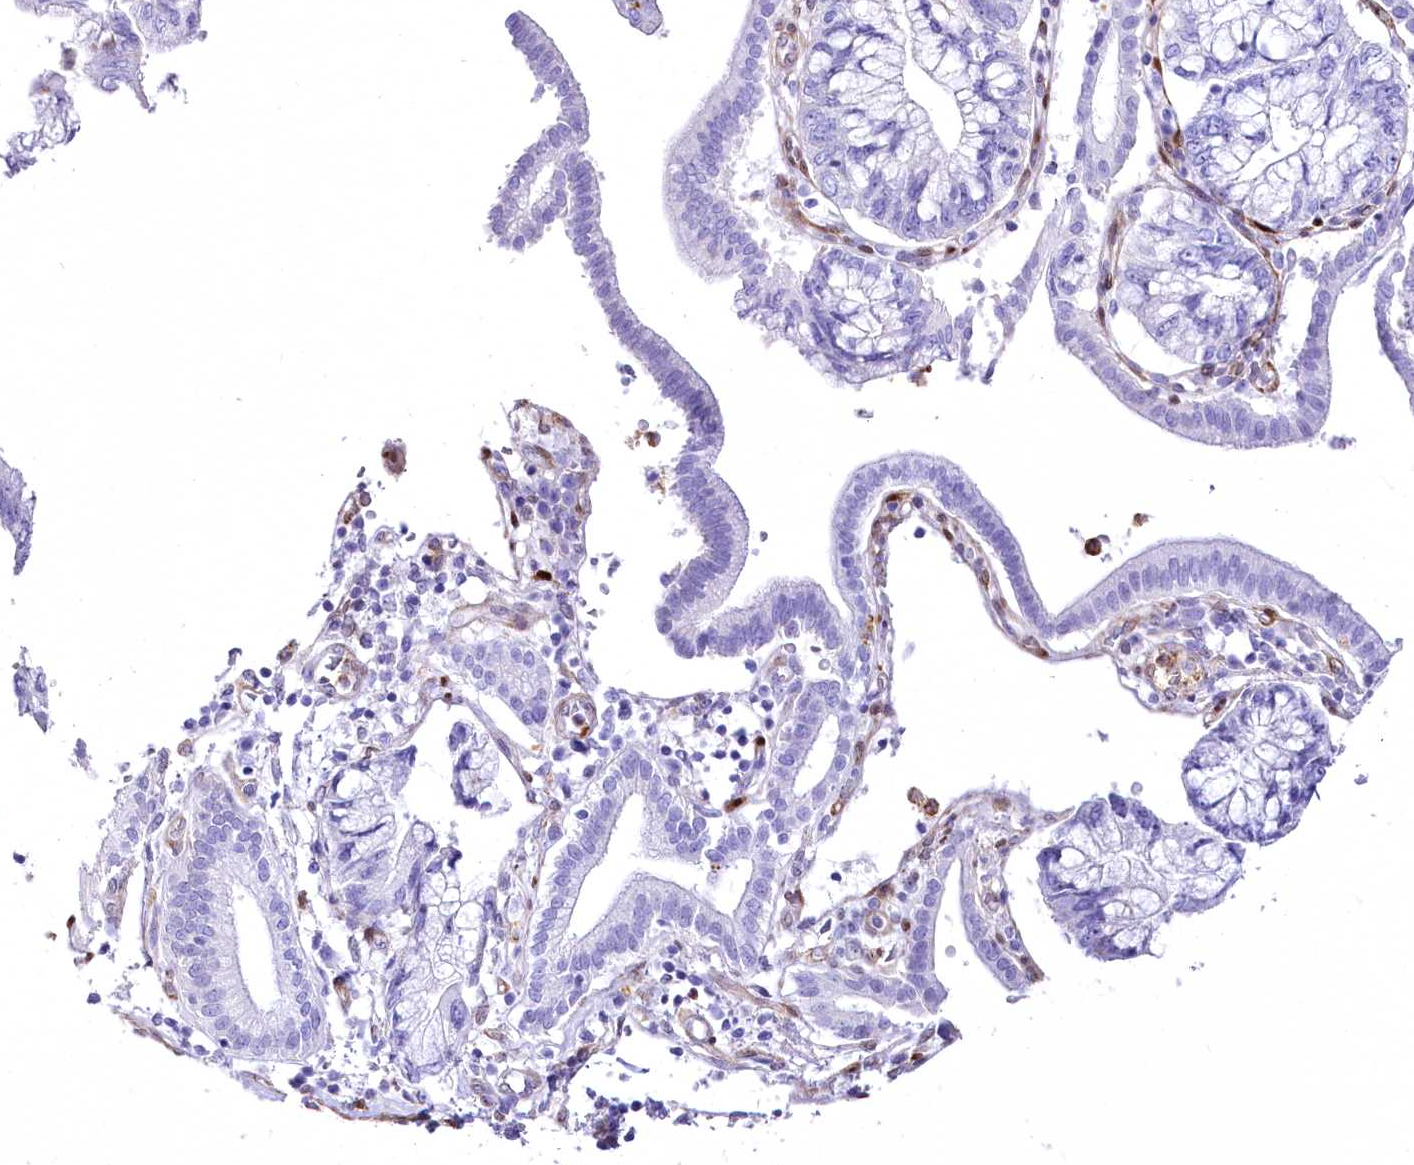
{"staining": {"intensity": "negative", "quantity": "none", "location": "none"}, "tissue": "pancreatic cancer", "cell_type": "Tumor cells", "image_type": "cancer", "snomed": [{"axis": "morphology", "description": "Adenocarcinoma, NOS"}, {"axis": "topography", "description": "Pancreas"}], "caption": "Image shows no protein positivity in tumor cells of pancreatic cancer (adenocarcinoma) tissue.", "gene": "PTMS", "patient": {"sex": "female", "age": 73}}